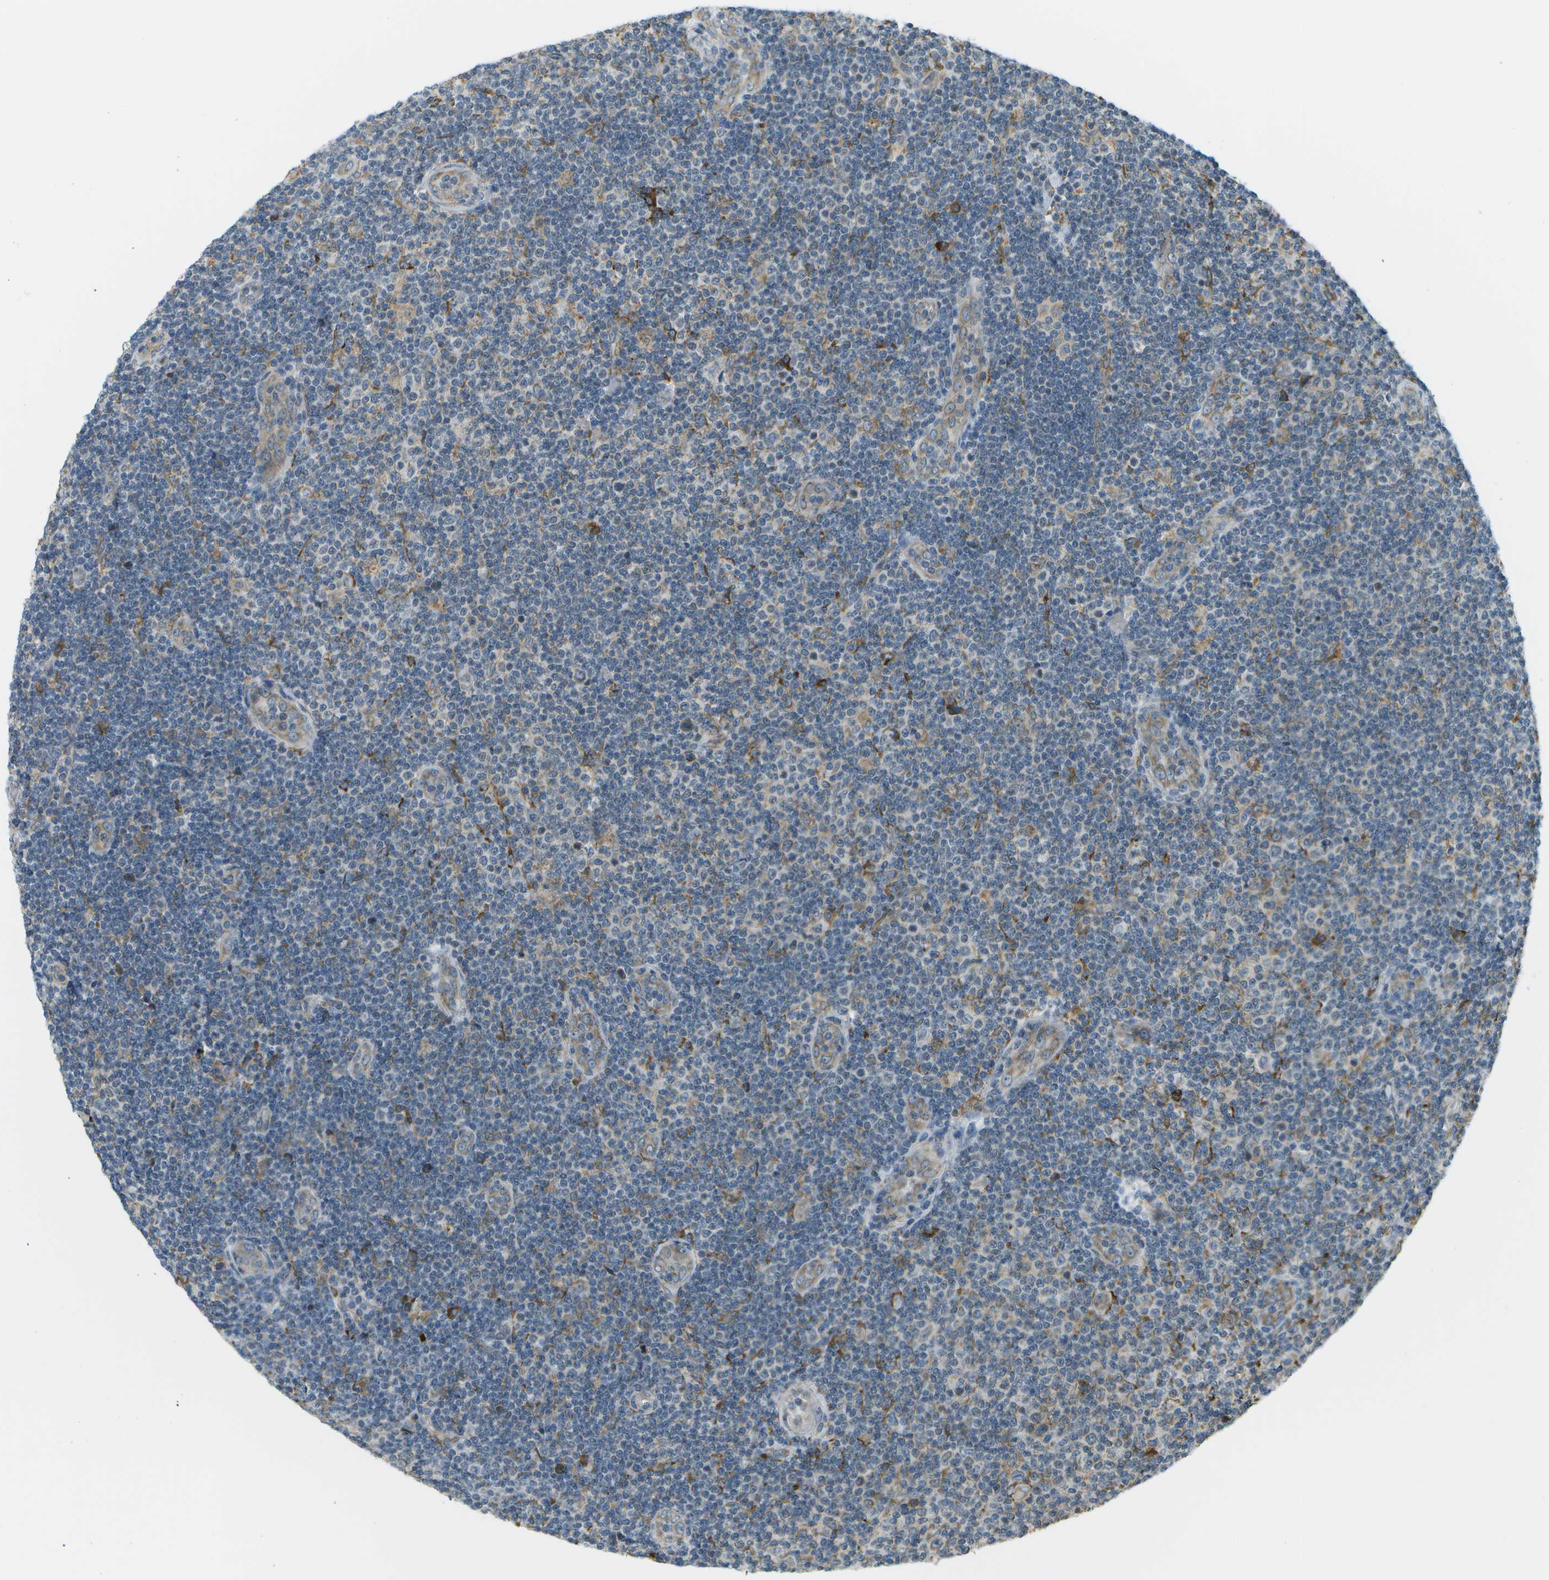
{"staining": {"intensity": "moderate", "quantity": "<25%", "location": "cytoplasmic/membranous"}, "tissue": "lymphoma", "cell_type": "Tumor cells", "image_type": "cancer", "snomed": [{"axis": "morphology", "description": "Malignant lymphoma, non-Hodgkin's type, Low grade"}, {"axis": "topography", "description": "Lymph node"}], "caption": "Protein expression by immunohistochemistry displays moderate cytoplasmic/membranous positivity in approximately <25% of tumor cells in lymphoma.", "gene": "USP30", "patient": {"sex": "male", "age": 83}}